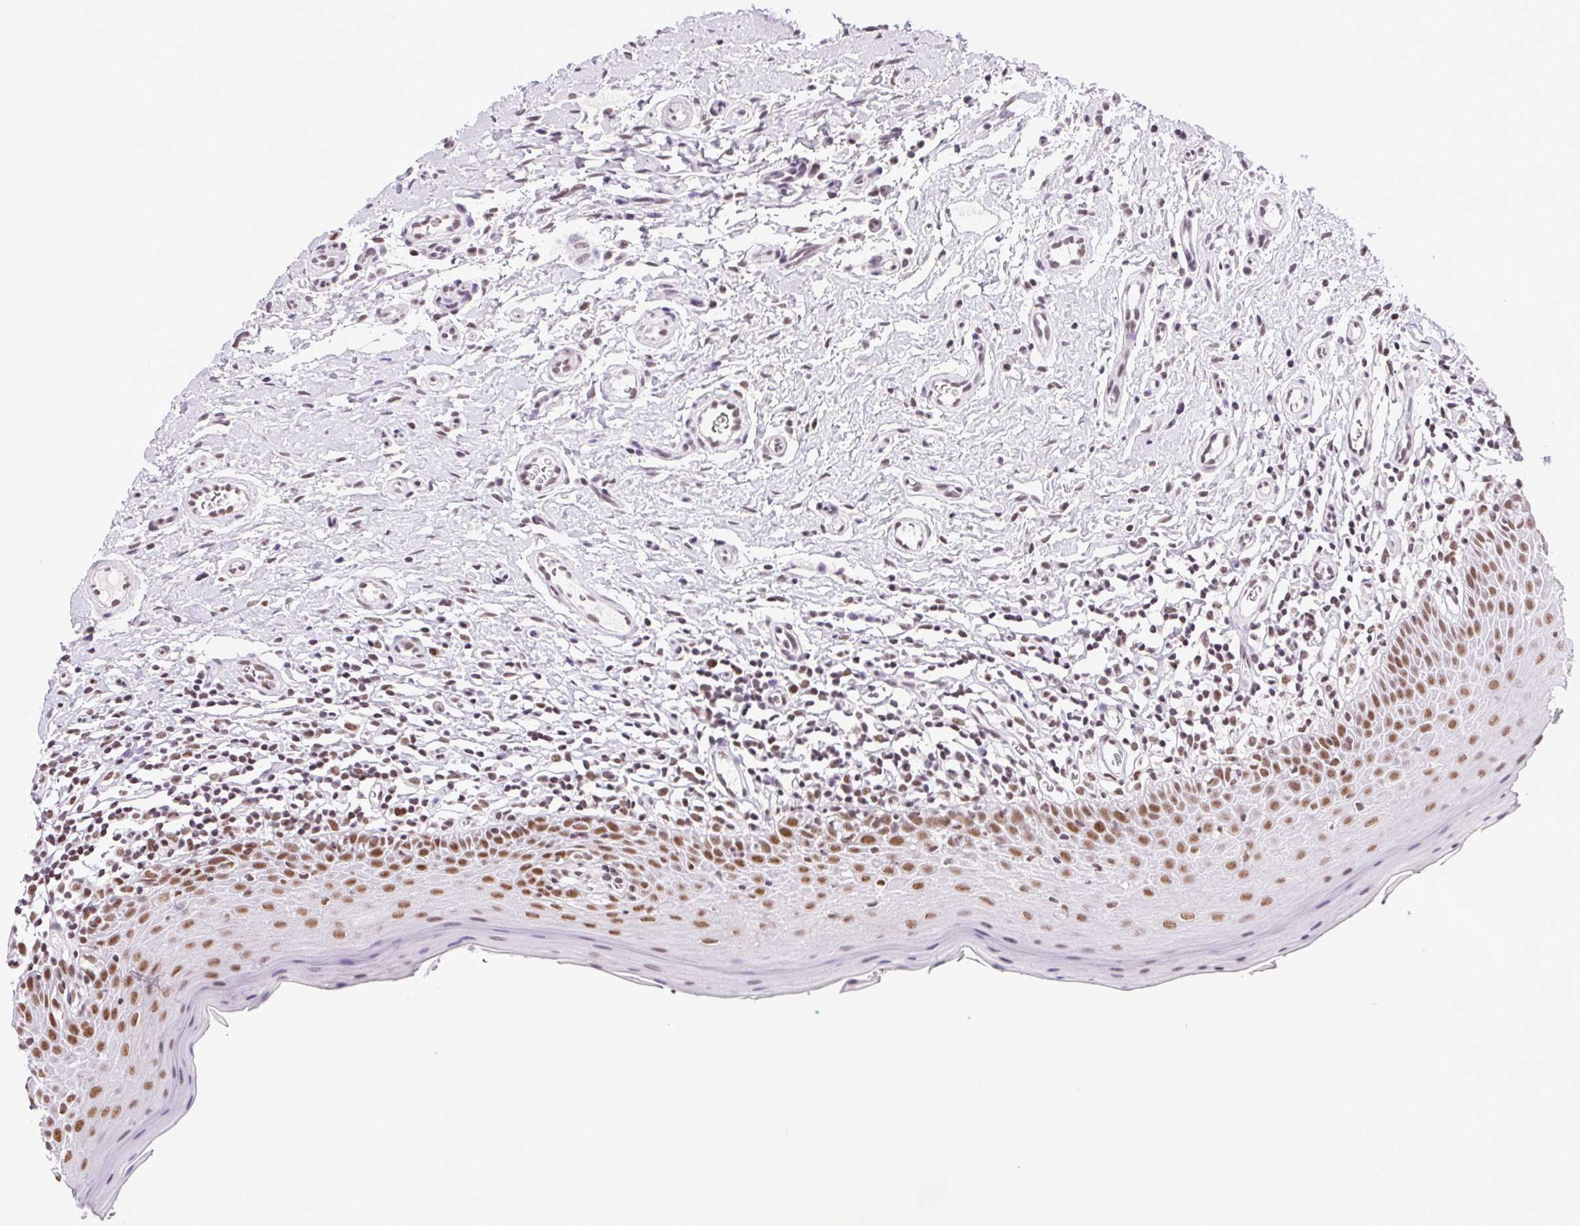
{"staining": {"intensity": "moderate", "quantity": ">75%", "location": "nuclear"}, "tissue": "oral mucosa", "cell_type": "Squamous epithelial cells", "image_type": "normal", "snomed": [{"axis": "morphology", "description": "Normal tissue, NOS"}, {"axis": "topography", "description": "Oral tissue"}, {"axis": "topography", "description": "Tounge, NOS"}], "caption": "Immunohistochemistry (IHC) (DAB (3,3'-diaminobenzidine)) staining of normal oral mucosa exhibits moderate nuclear protein expression in approximately >75% of squamous epithelial cells. (DAB (3,3'-diaminobenzidine) = brown stain, brightfield microscopy at high magnification).", "gene": "TRA2B", "patient": {"sex": "female", "age": 58}}